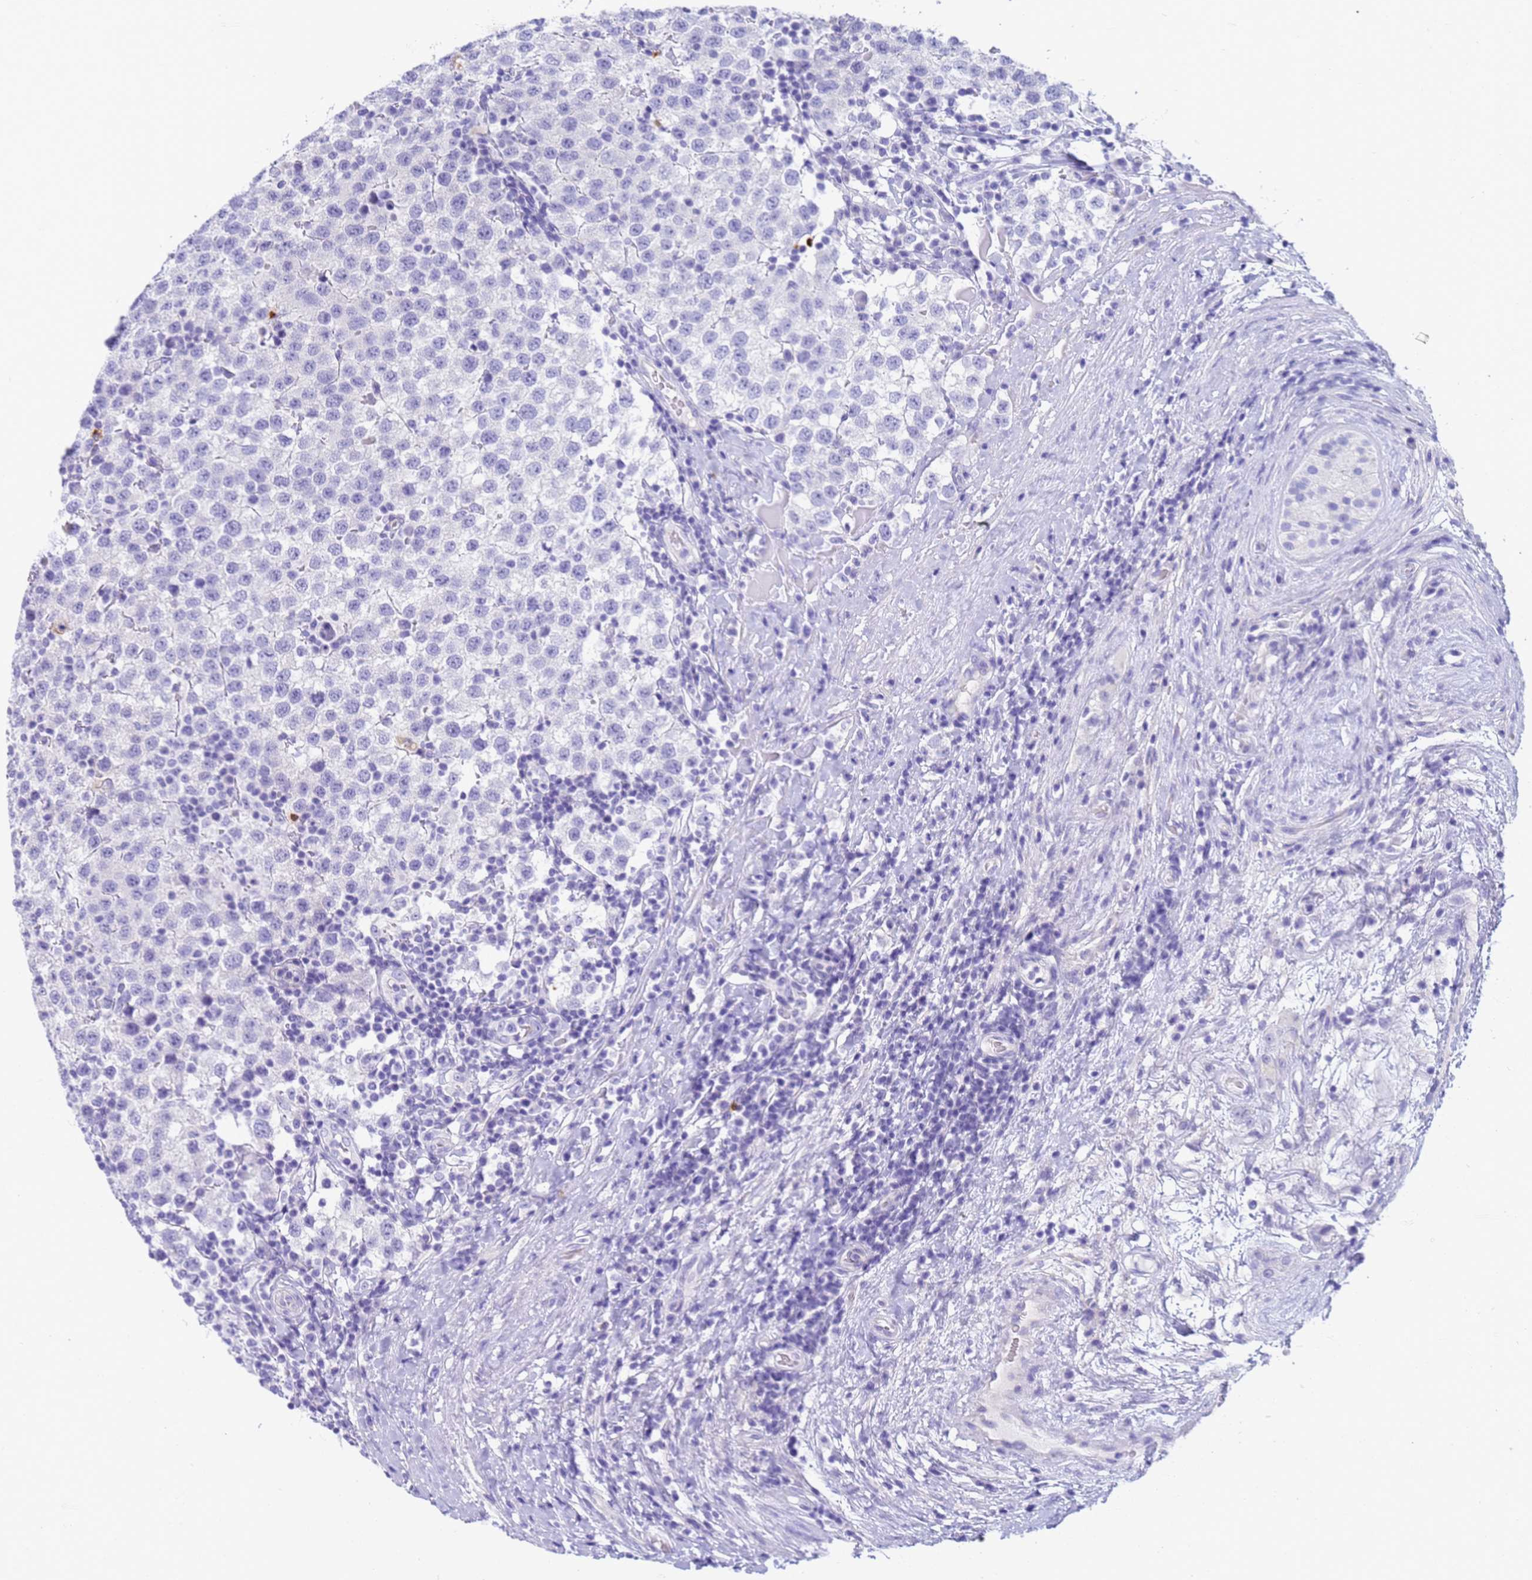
{"staining": {"intensity": "negative", "quantity": "none", "location": "none"}, "tissue": "testis cancer", "cell_type": "Tumor cells", "image_type": "cancer", "snomed": [{"axis": "morphology", "description": "Seminoma, NOS"}, {"axis": "topography", "description": "Testis"}], "caption": "An image of testis seminoma stained for a protein exhibits no brown staining in tumor cells.", "gene": "RNASE2", "patient": {"sex": "male", "age": 34}}